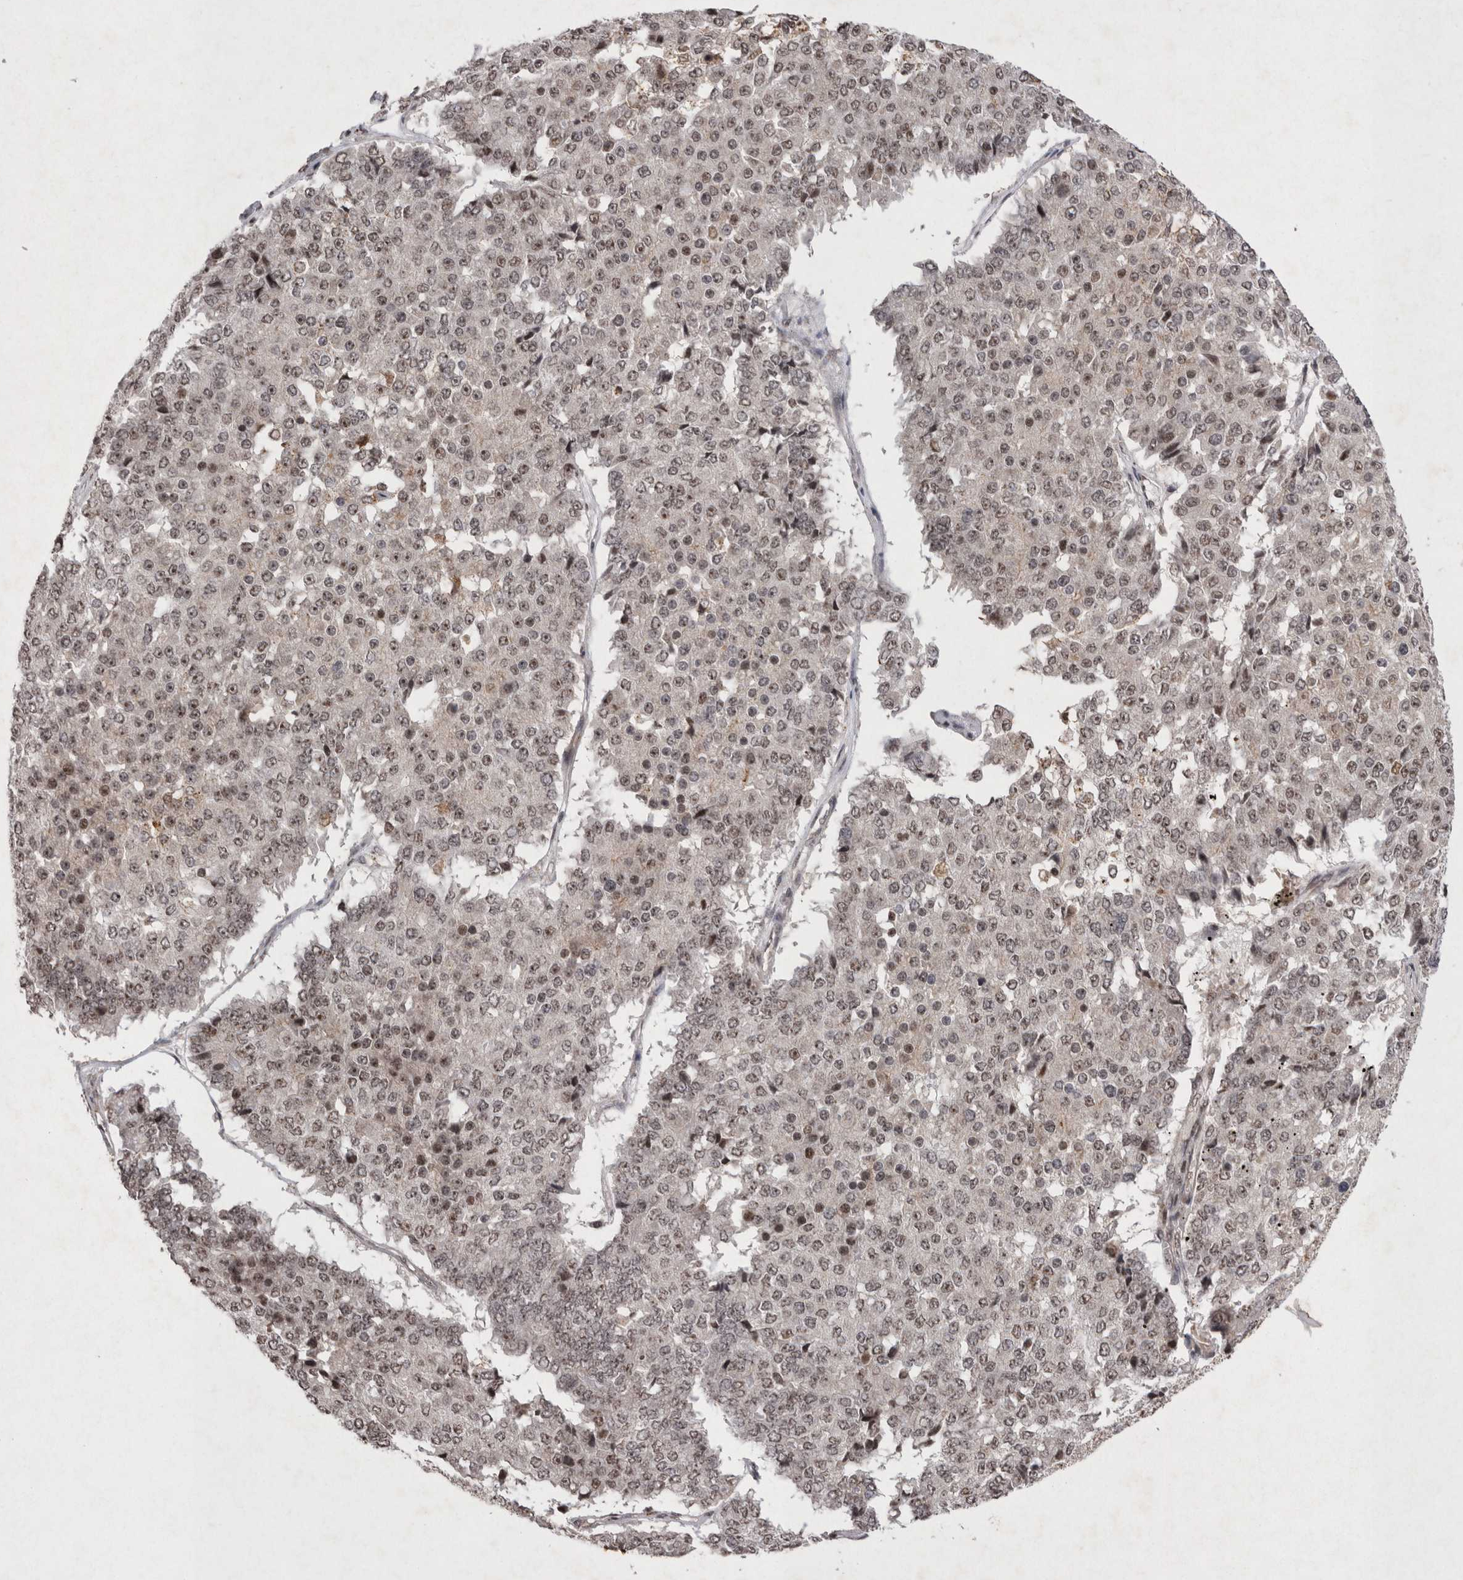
{"staining": {"intensity": "moderate", "quantity": ">75%", "location": "nuclear"}, "tissue": "pancreatic cancer", "cell_type": "Tumor cells", "image_type": "cancer", "snomed": [{"axis": "morphology", "description": "Adenocarcinoma, NOS"}, {"axis": "topography", "description": "Pancreas"}], "caption": "Protein expression by immunohistochemistry (IHC) reveals moderate nuclear positivity in approximately >75% of tumor cells in adenocarcinoma (pancreatic). (DAB (3,3'-diaminobenzidine) IHC with brightfield microscopy, high magnification).", "gene": "STK11", "patient": {"sex": "male", "age": 50}}